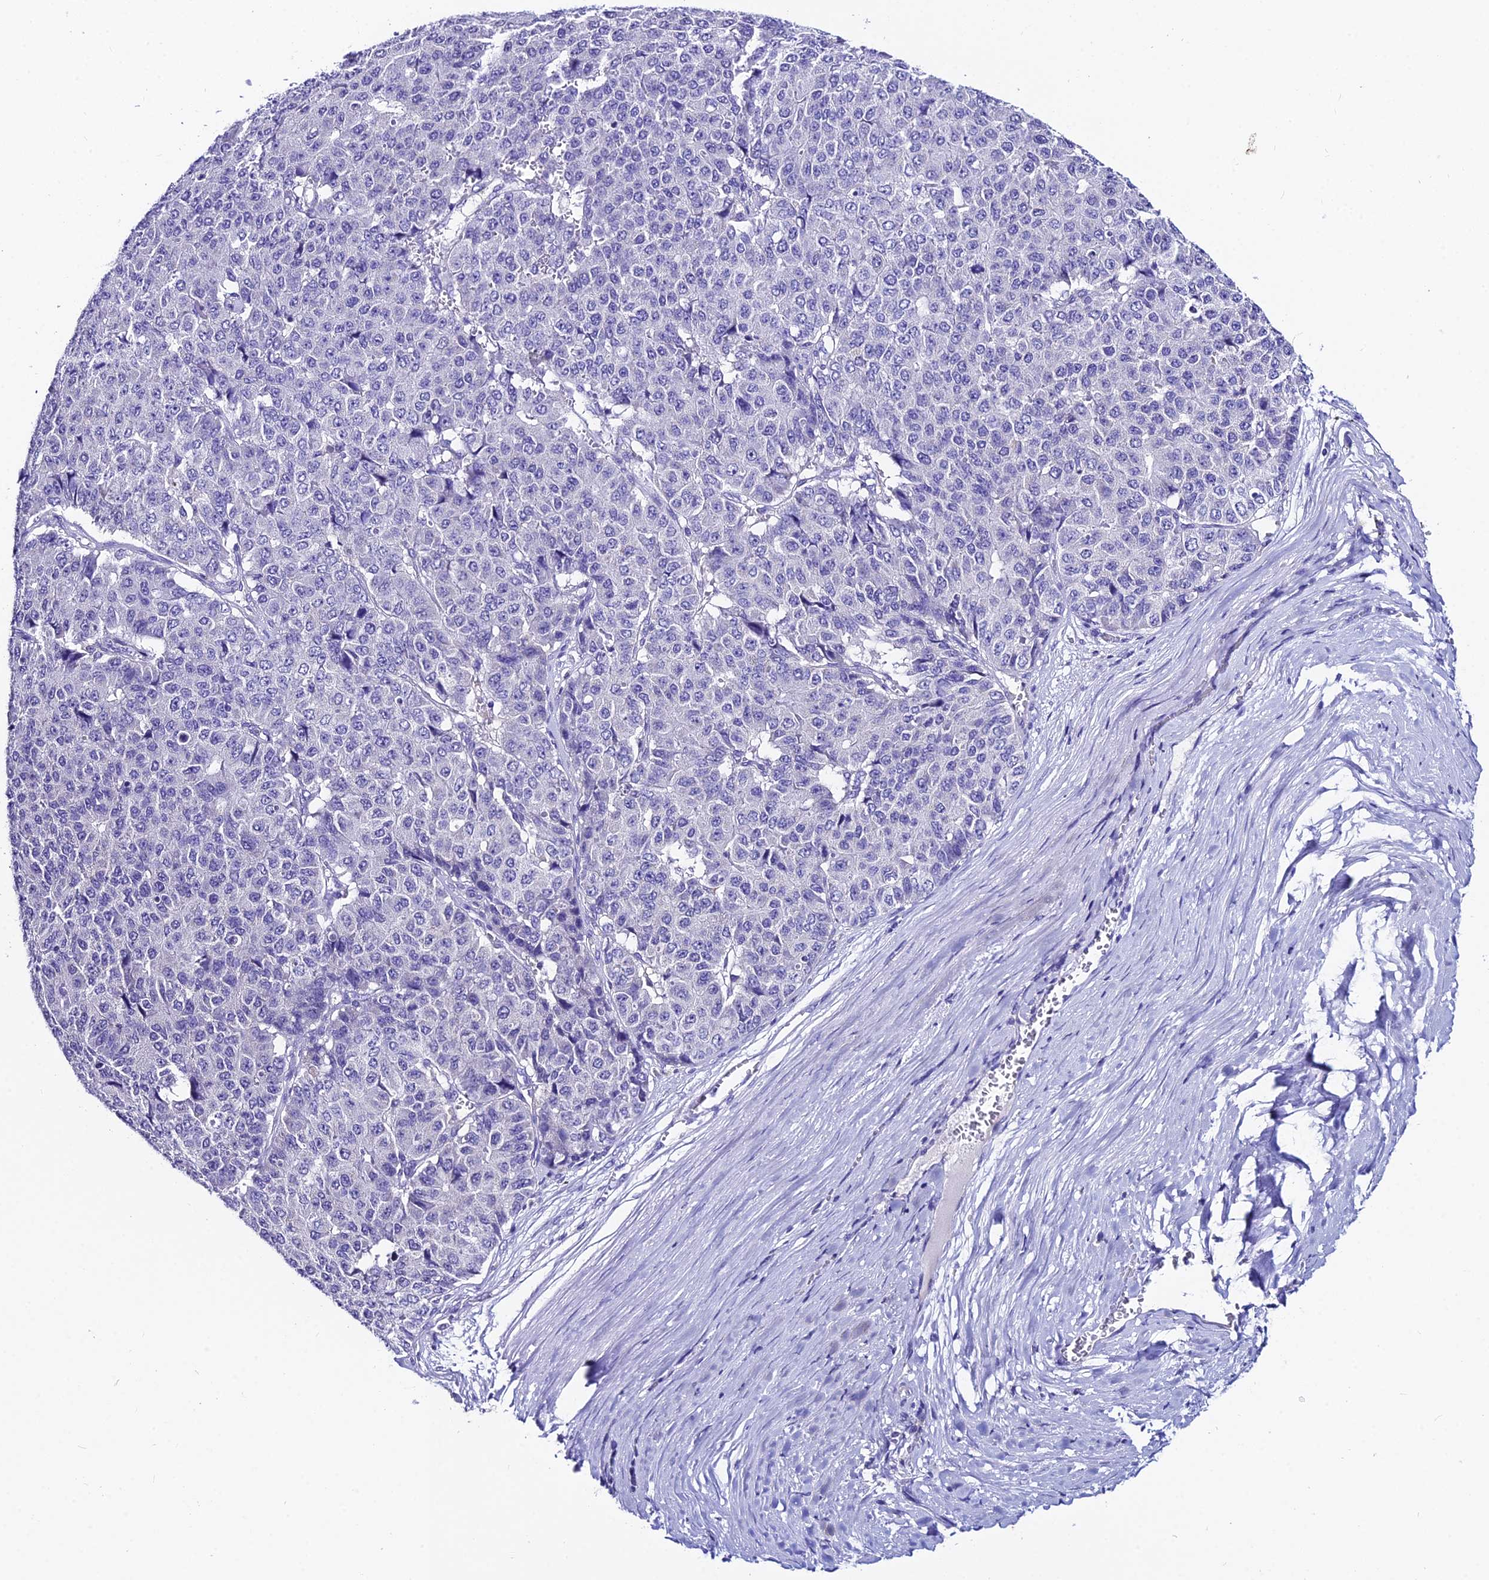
{"staining": {"intensity": "negative", "quantity": "none", "location": "none"}, "tissue": "pancreatic cancer", "cell_type": "Tumor cells", "image_type": "cancer", "snomed": [{"axis": "morphology", "description": "Adenocarcinoma, NOS"}, {"axis": "topography", "description": "Pancreas"}], "caption": "Photomicrograph shows no significant protein positivity in tumor cells of pancreatic cancer.", "gene": "LGALS7", "patient": {"sex": "male", "age": 50}}